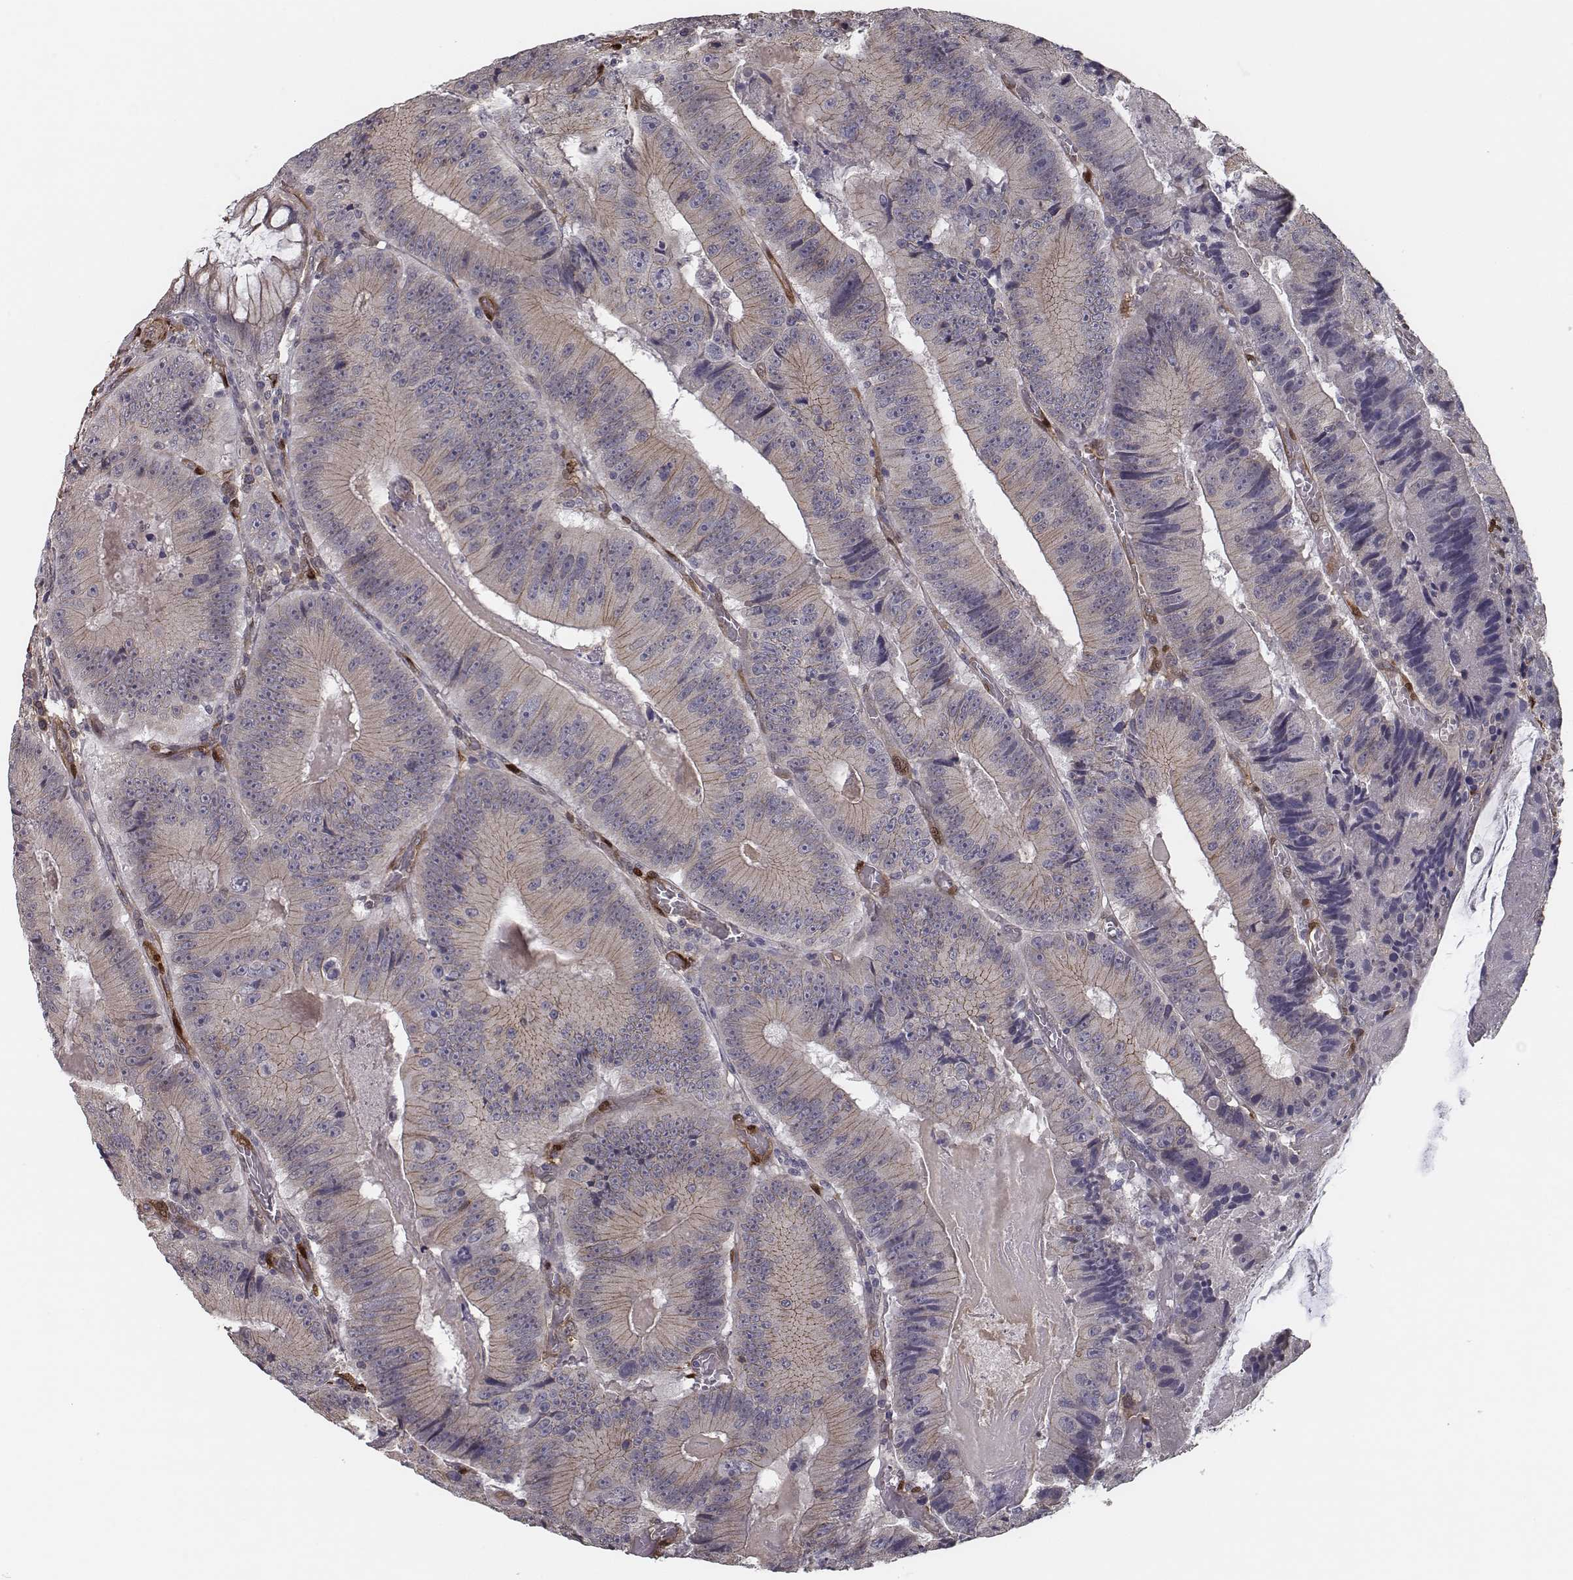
{"staining": {"intensity": "weak", "quantity": ">75%", "location": "cytoplasmic/membranous"}, "tissue": "colorectal cancer", "cell_type": "Tumor cells", "image_type": "cancer", "snomed": [{"axis": "morphology", "description": "Adenocarcinoma, NOS"}, {"axis": "topography", "description": "Colon"}], "caption": "DAB (3,3'-diaminobenzidine) immunohistochemical staining of colorectal cancer (adenocarcinoma) shows weak cytoplasmic/membranous protein staining in about >75% of tumor cells. Using DAB (brown) and hematoxylin (blue) stains, captured at high magnification using brightfield microscopy.", "gene": "ISYNA1", "patient": {"sex": "female", "age": 86}}